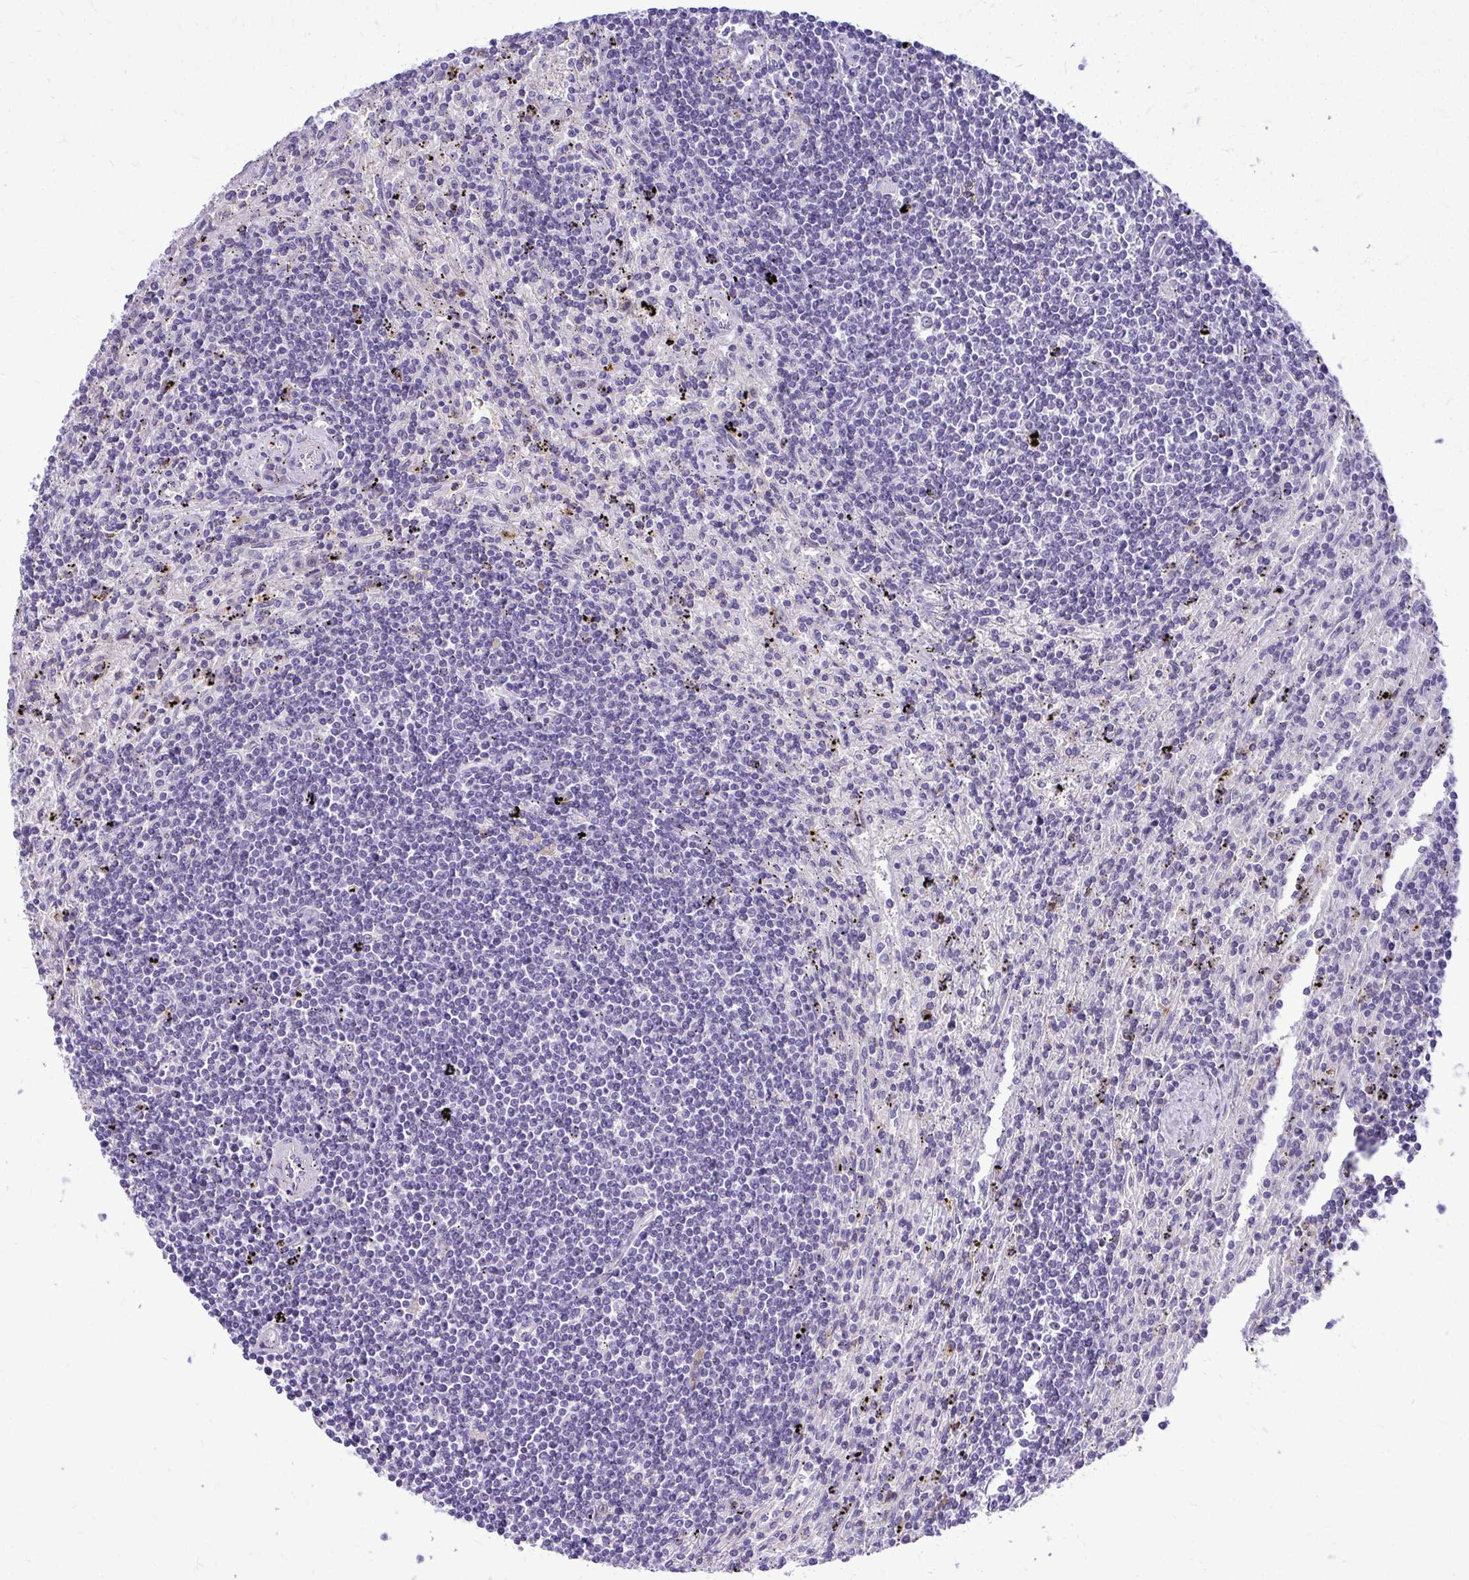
{"staining": {"intensity": "negative", "quantity": "none", "location": "none"}, "tissue": "lymphoma", "cell_type": "Tumor cells", "image_type": "cancer", "snomed": [{"axis": "morphology", "description": "Malignant lymphoma, non-Hodgkin's type, Low grade"}, {"axis": "topography", "description": "Spleen"}], "caption": "A high-resolution image shows IHC staining of lymphoma, which exhibits no significant expression in tumor cells.", "gene": "ZSWIM9", "patient": {"sex": "male", "age": 76}}